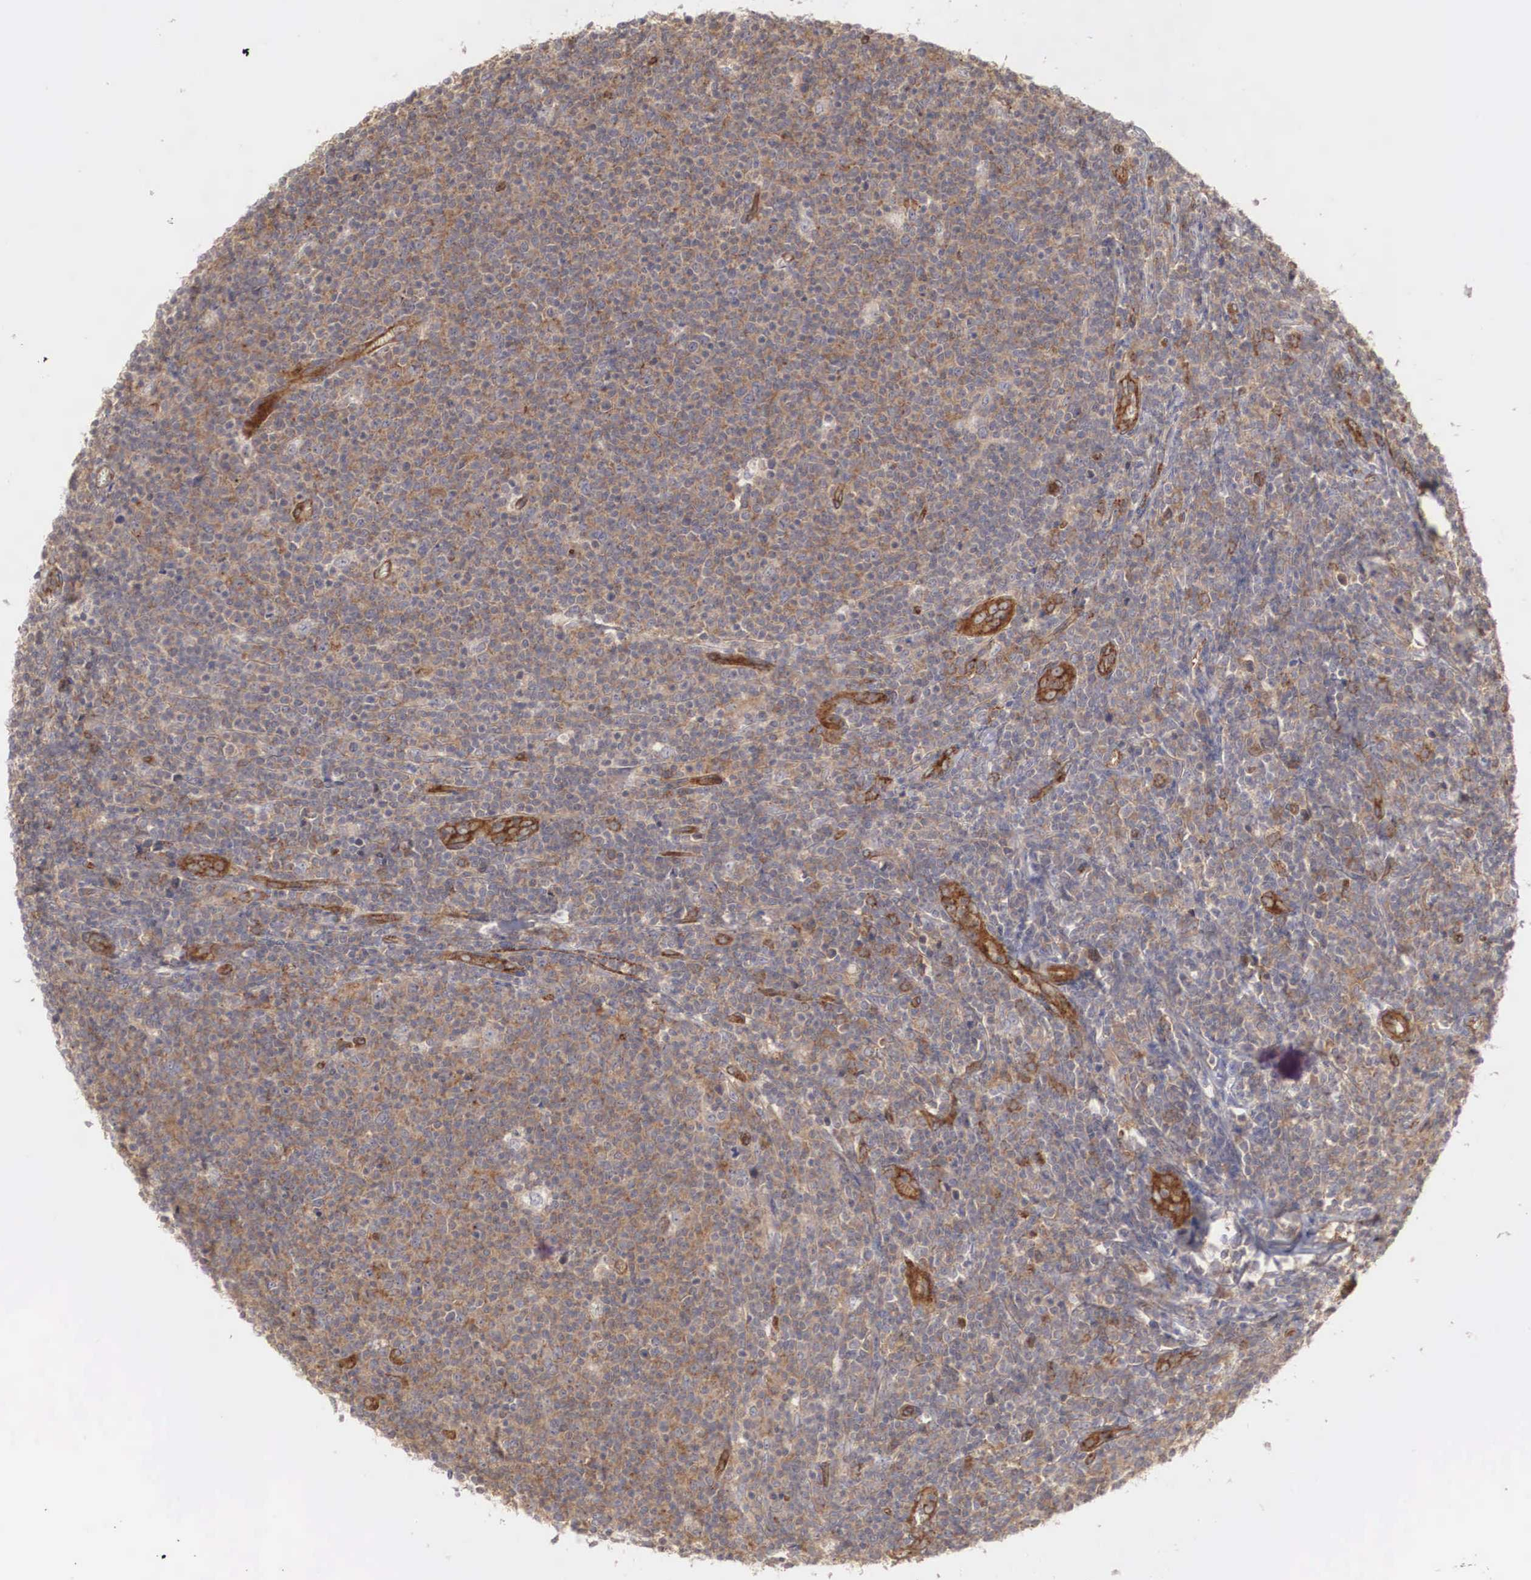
{"staining": {"intensity": "moderate", "quantity": ">75%", "location": "cytoplasmic/membranous"}, "tissue": "lymphoma", "cell_type": "Tumor cells", "image_type": "cancer", "snomed": [{"axis": "morphology", "description": "Malignant lymphoma, non-Hodgkin's type, Low grade"}, {"axis": "topography", "description": "Lymph node"}], "caption": "Brown immunohistochemical staining in low-grade malignant lymphoma, non-Hodgkin's type displays moderate cytoplasmic/membranous positivity in approximately >75% of tumor cells.", "gene": "ARMCX4", "patient": {"sex": "male", "age": 74}}